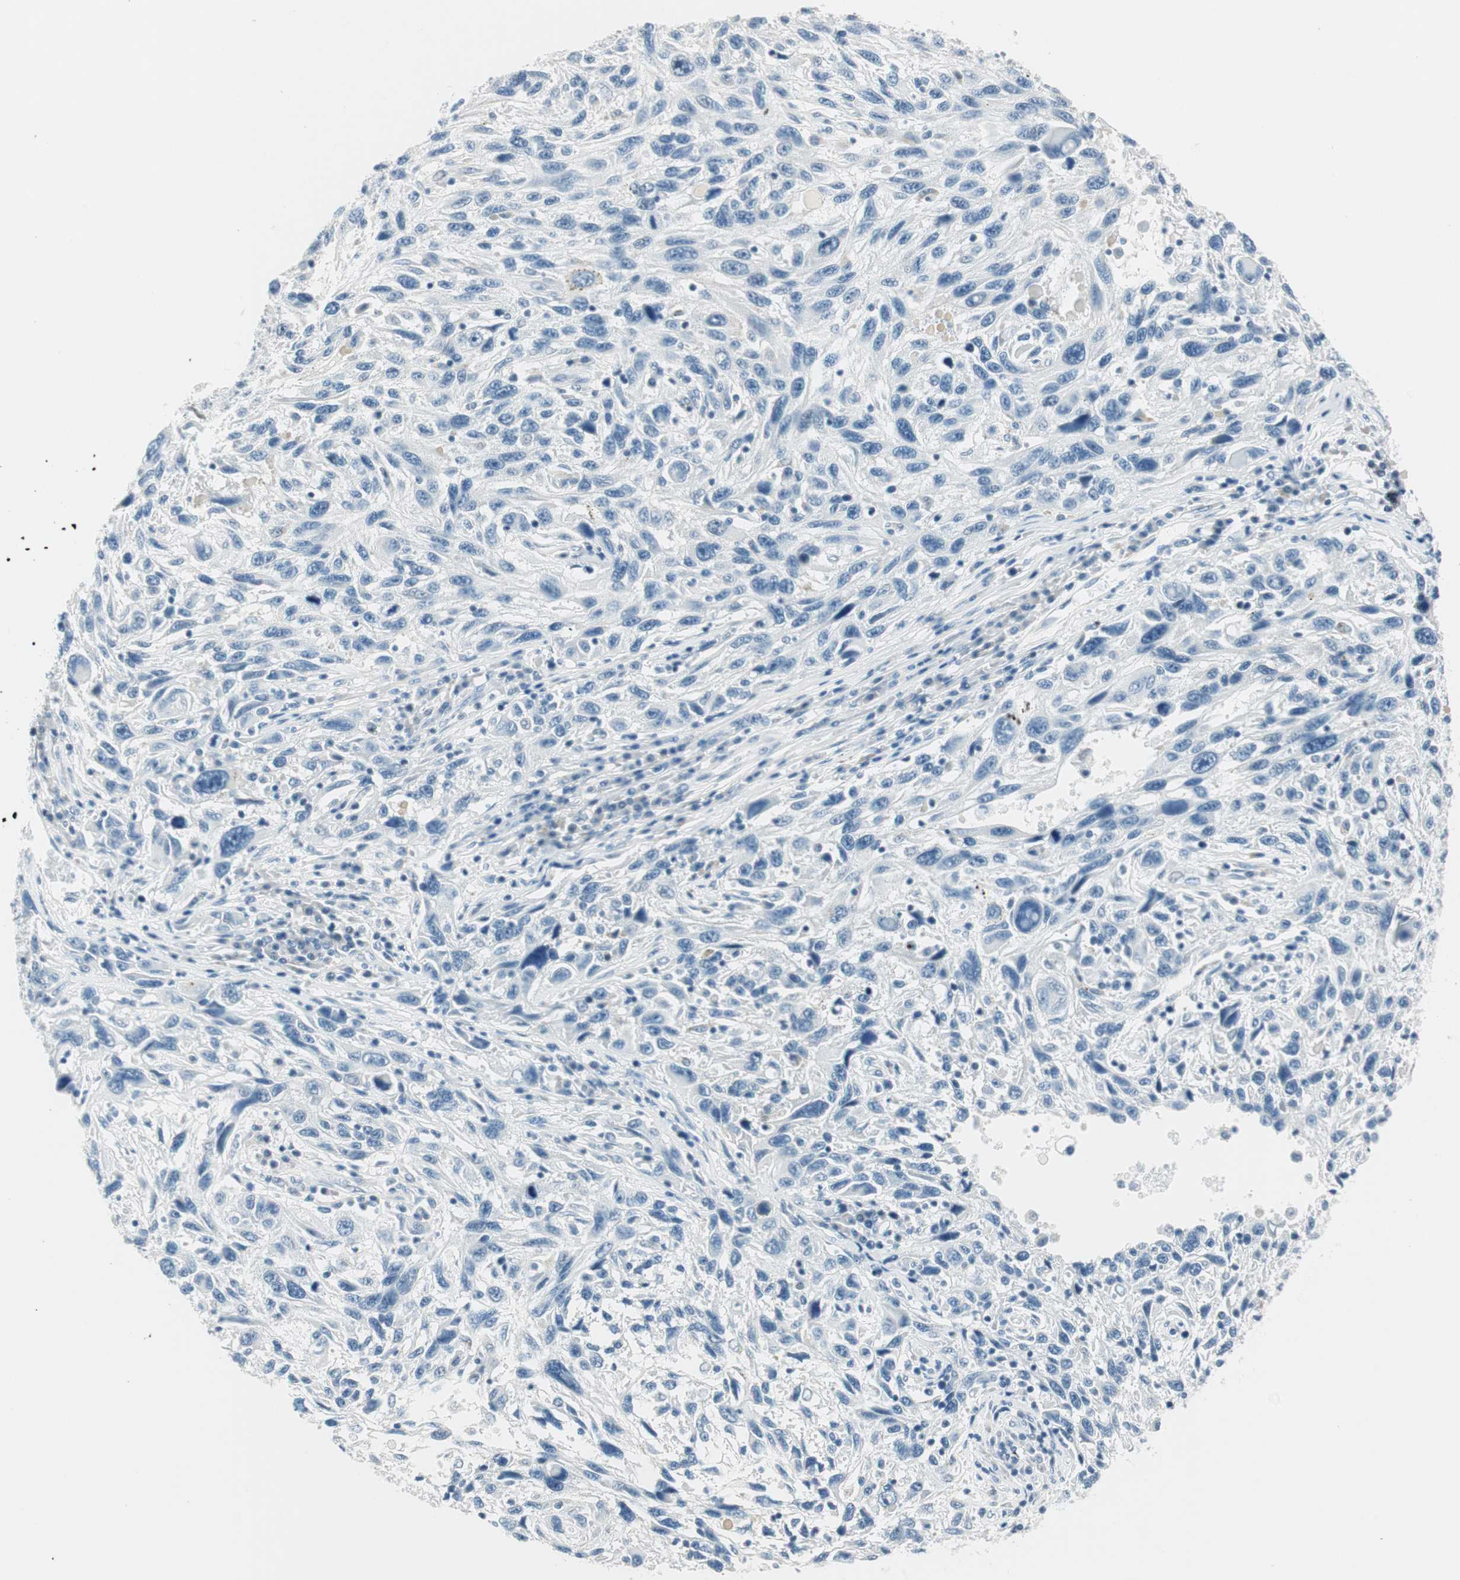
{"staining": {"intensity": "negative", "quantity": "none", "location": "none"}, "tissue": "melanoma", "cell_type": "Tumor cells", "image_type": "cancer", "snomed": [{"axis": "morphology", "description": "Malignant melanoma, NOS"}, {"axis": "topography", "description": "Skin"}], "caption": "Photomicrograph shows no significant protein positivity in tumor cells of malignant melanoma.", "gene": "HOXB13", "patient": {"sex": "male", "age": 53}}